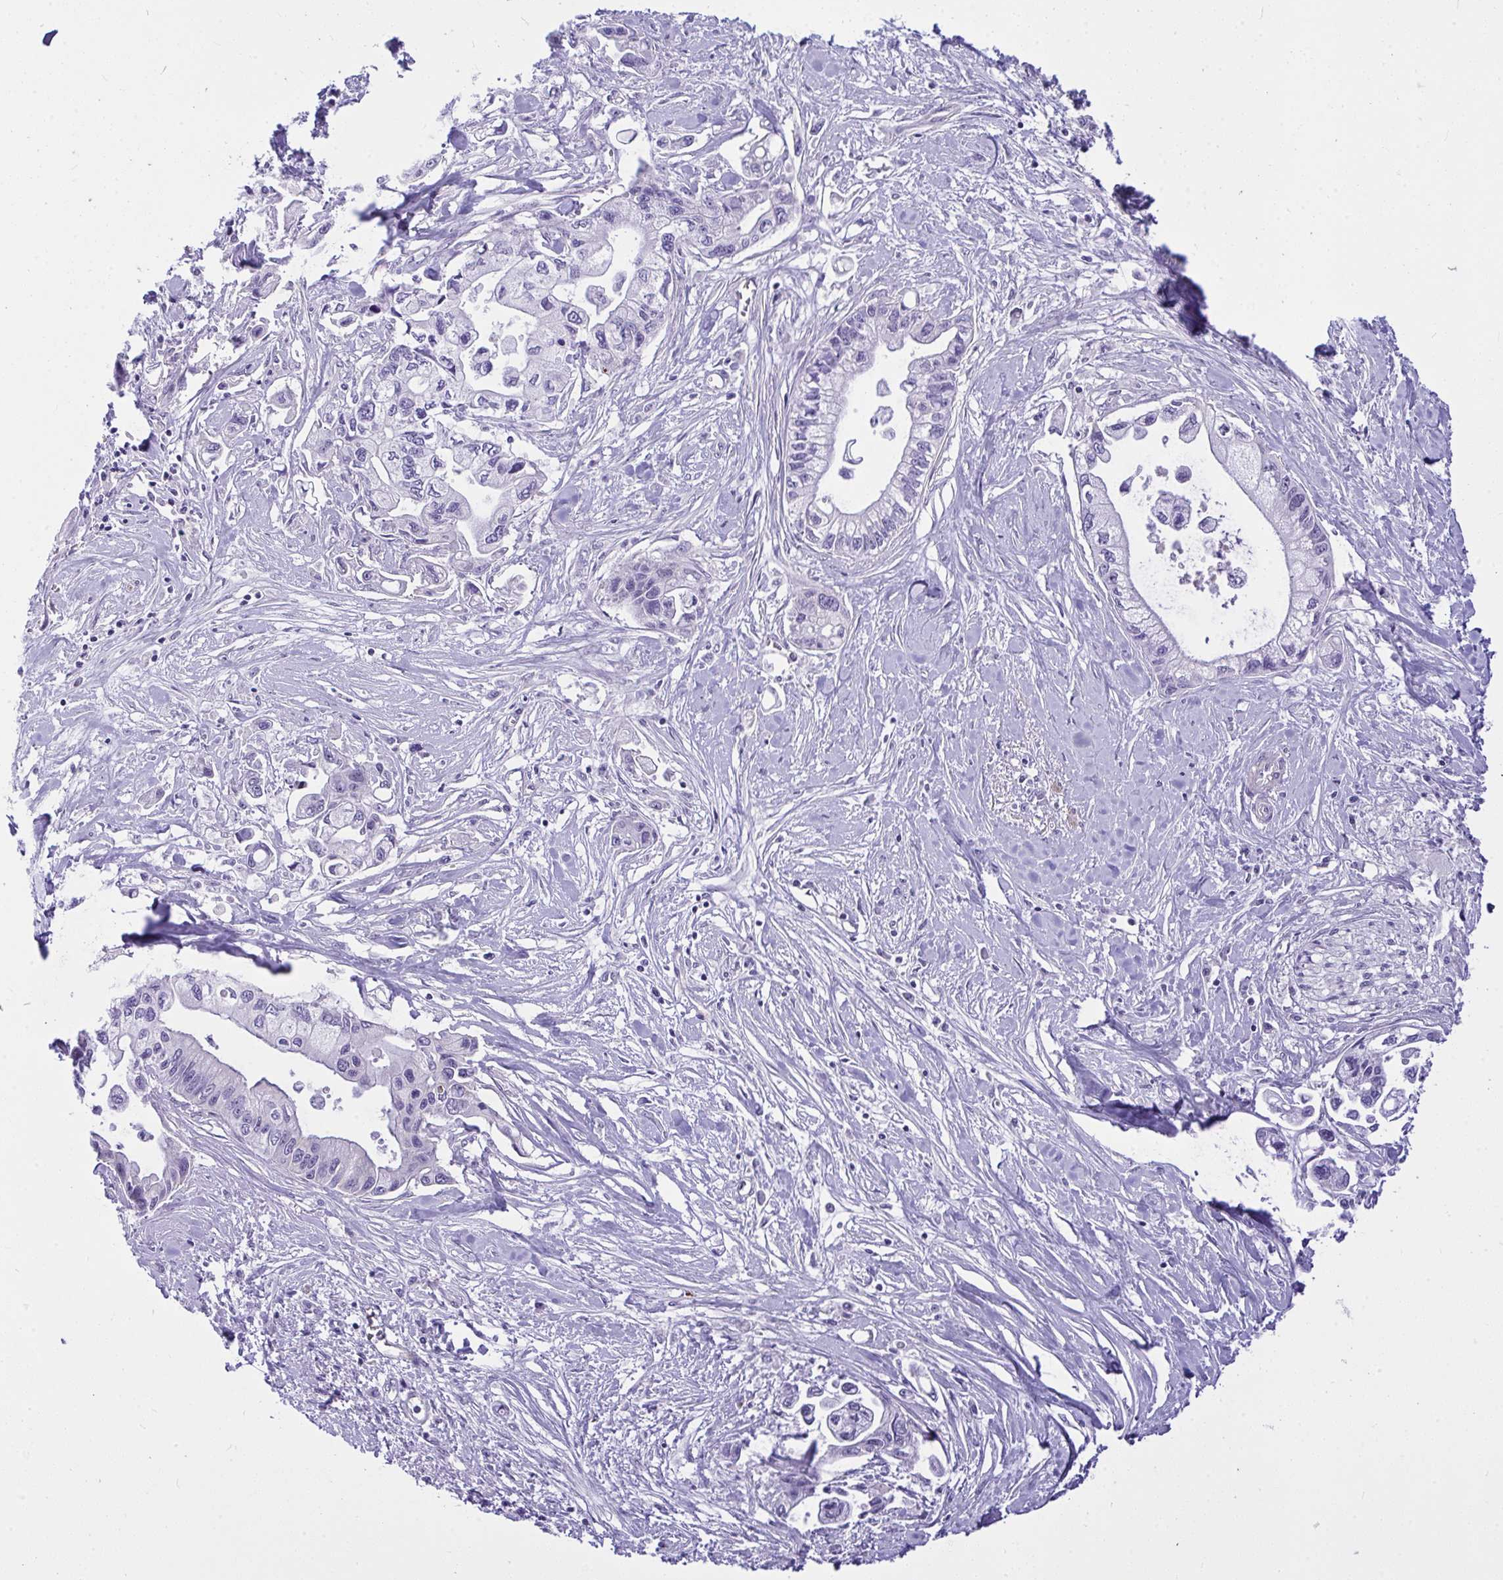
{"staining": {"intensity": "negative", "quantity": "none", "location": "none"}, "tissue": "pancreatic cancer", "cell_type": "Tumor cells", "image_type": "cancer", "snomed": [{"axis": "morphology", "description": "Adenocarcinoma, NOS"}, {"axis": "topography", "description": "Pancreas"}], "caption": "Pancreatic adenocarcinoma stained for a protein using IHC displays no positivity tumor cells.", "gene": "NFXL1", "patient": {"sex": "male", "age": 61}}